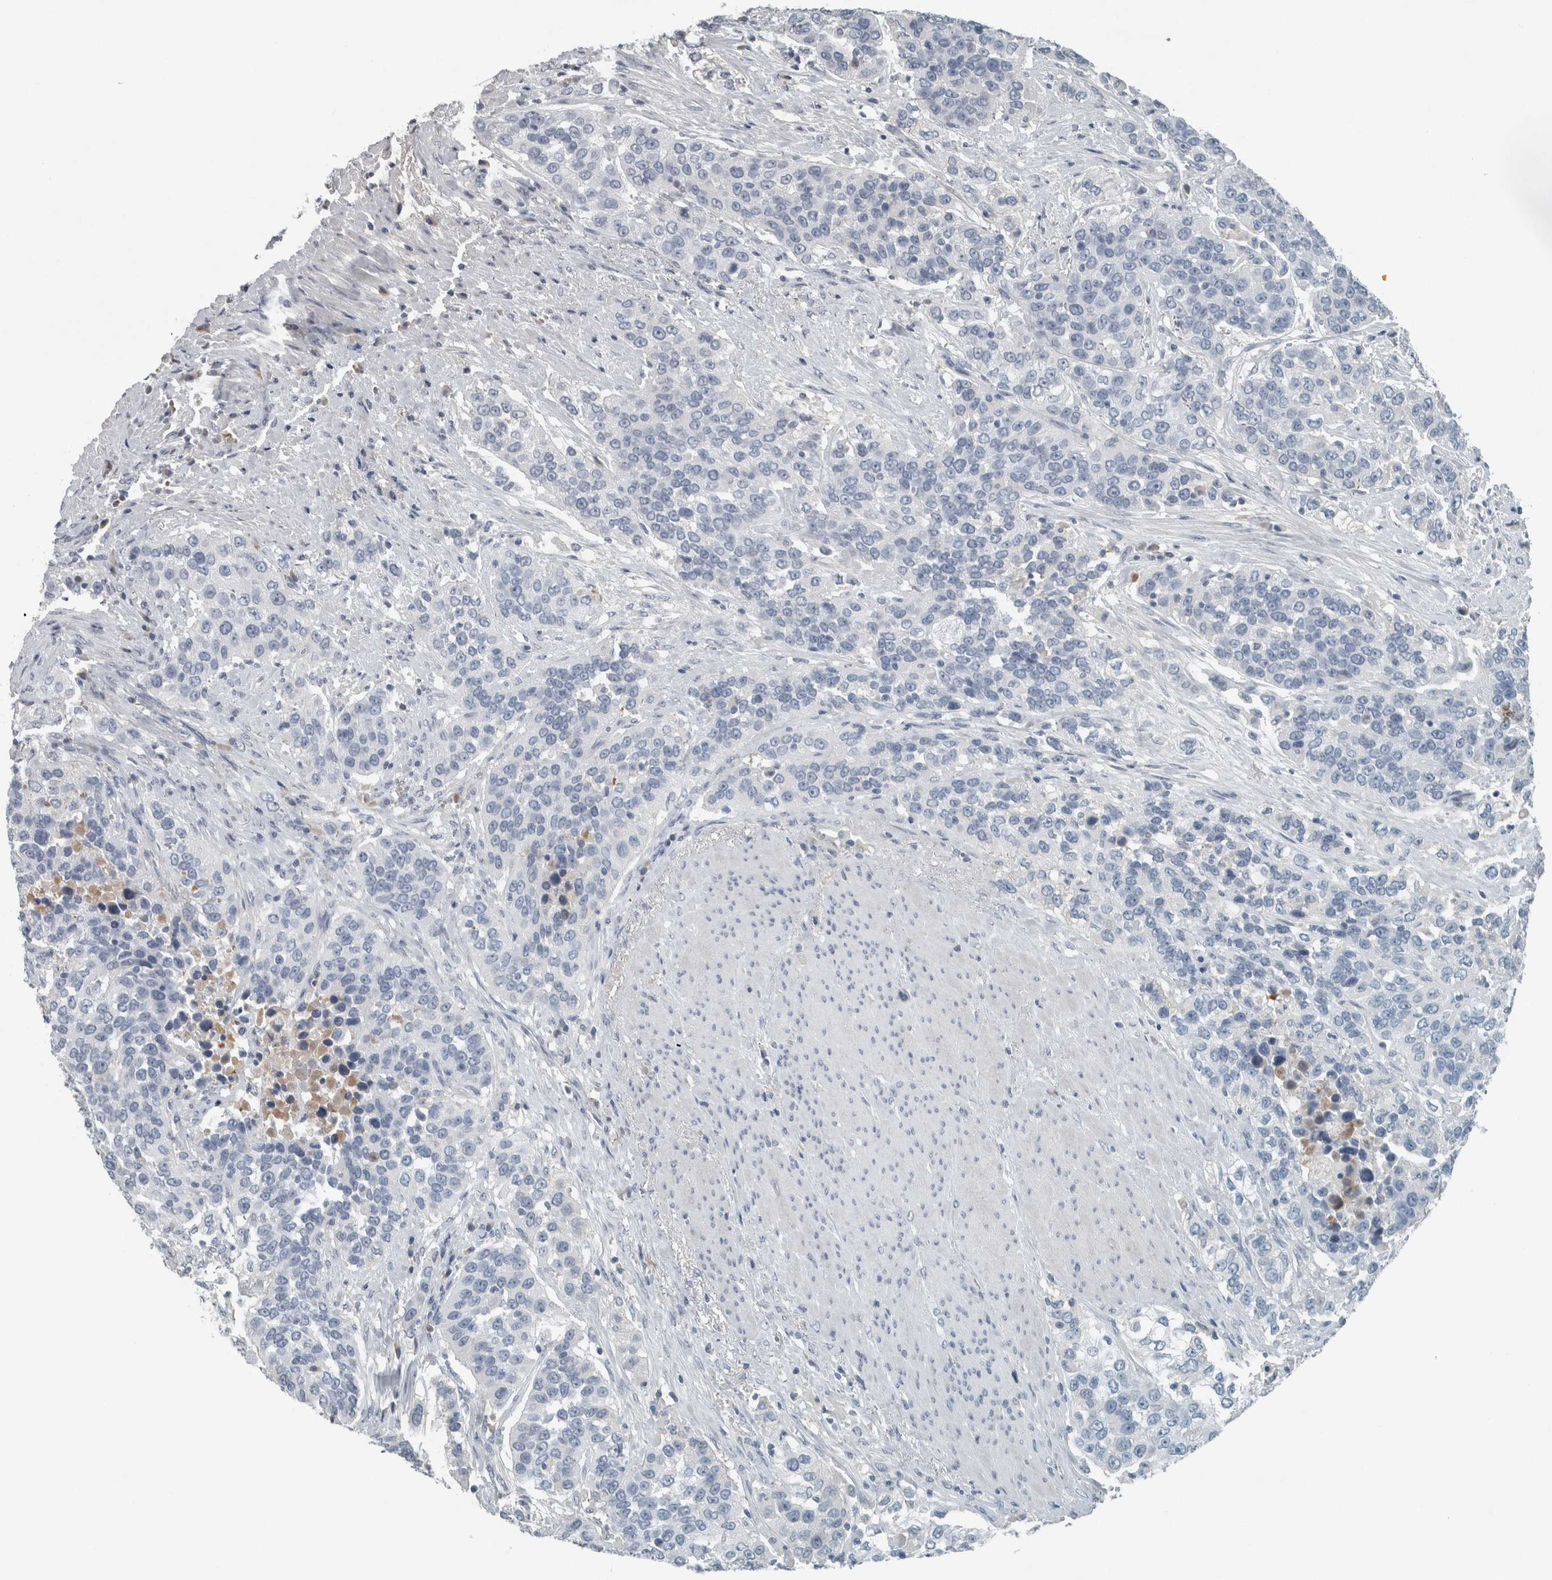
{"staining": {"intensity": "negative", "quantity": "none", "location": "none"}, "tissue": "urothelial cancer", "cell_type": "Tumor cells", "image_type": "cancer", "snomed": [{"axis": "morphology", "description": "Urothelial carcinoma, High grade"}, {"axis": "topography", "description": "Urinary bladder"}], "caption": "Immunohistochemistry (IHC) image of neoplastic tissue: urothelial carcinoma (high-grade) stained with DAB (3,3'-diaminobenzidine) reveals no significant protein staining in tumor cells. (DAB (3,3'-diaminobenzidine) IHC visualized using brightfield microscopy, high magnification).", "gene": "CHL1", "patient": {"sex": "female", "age": 80}}